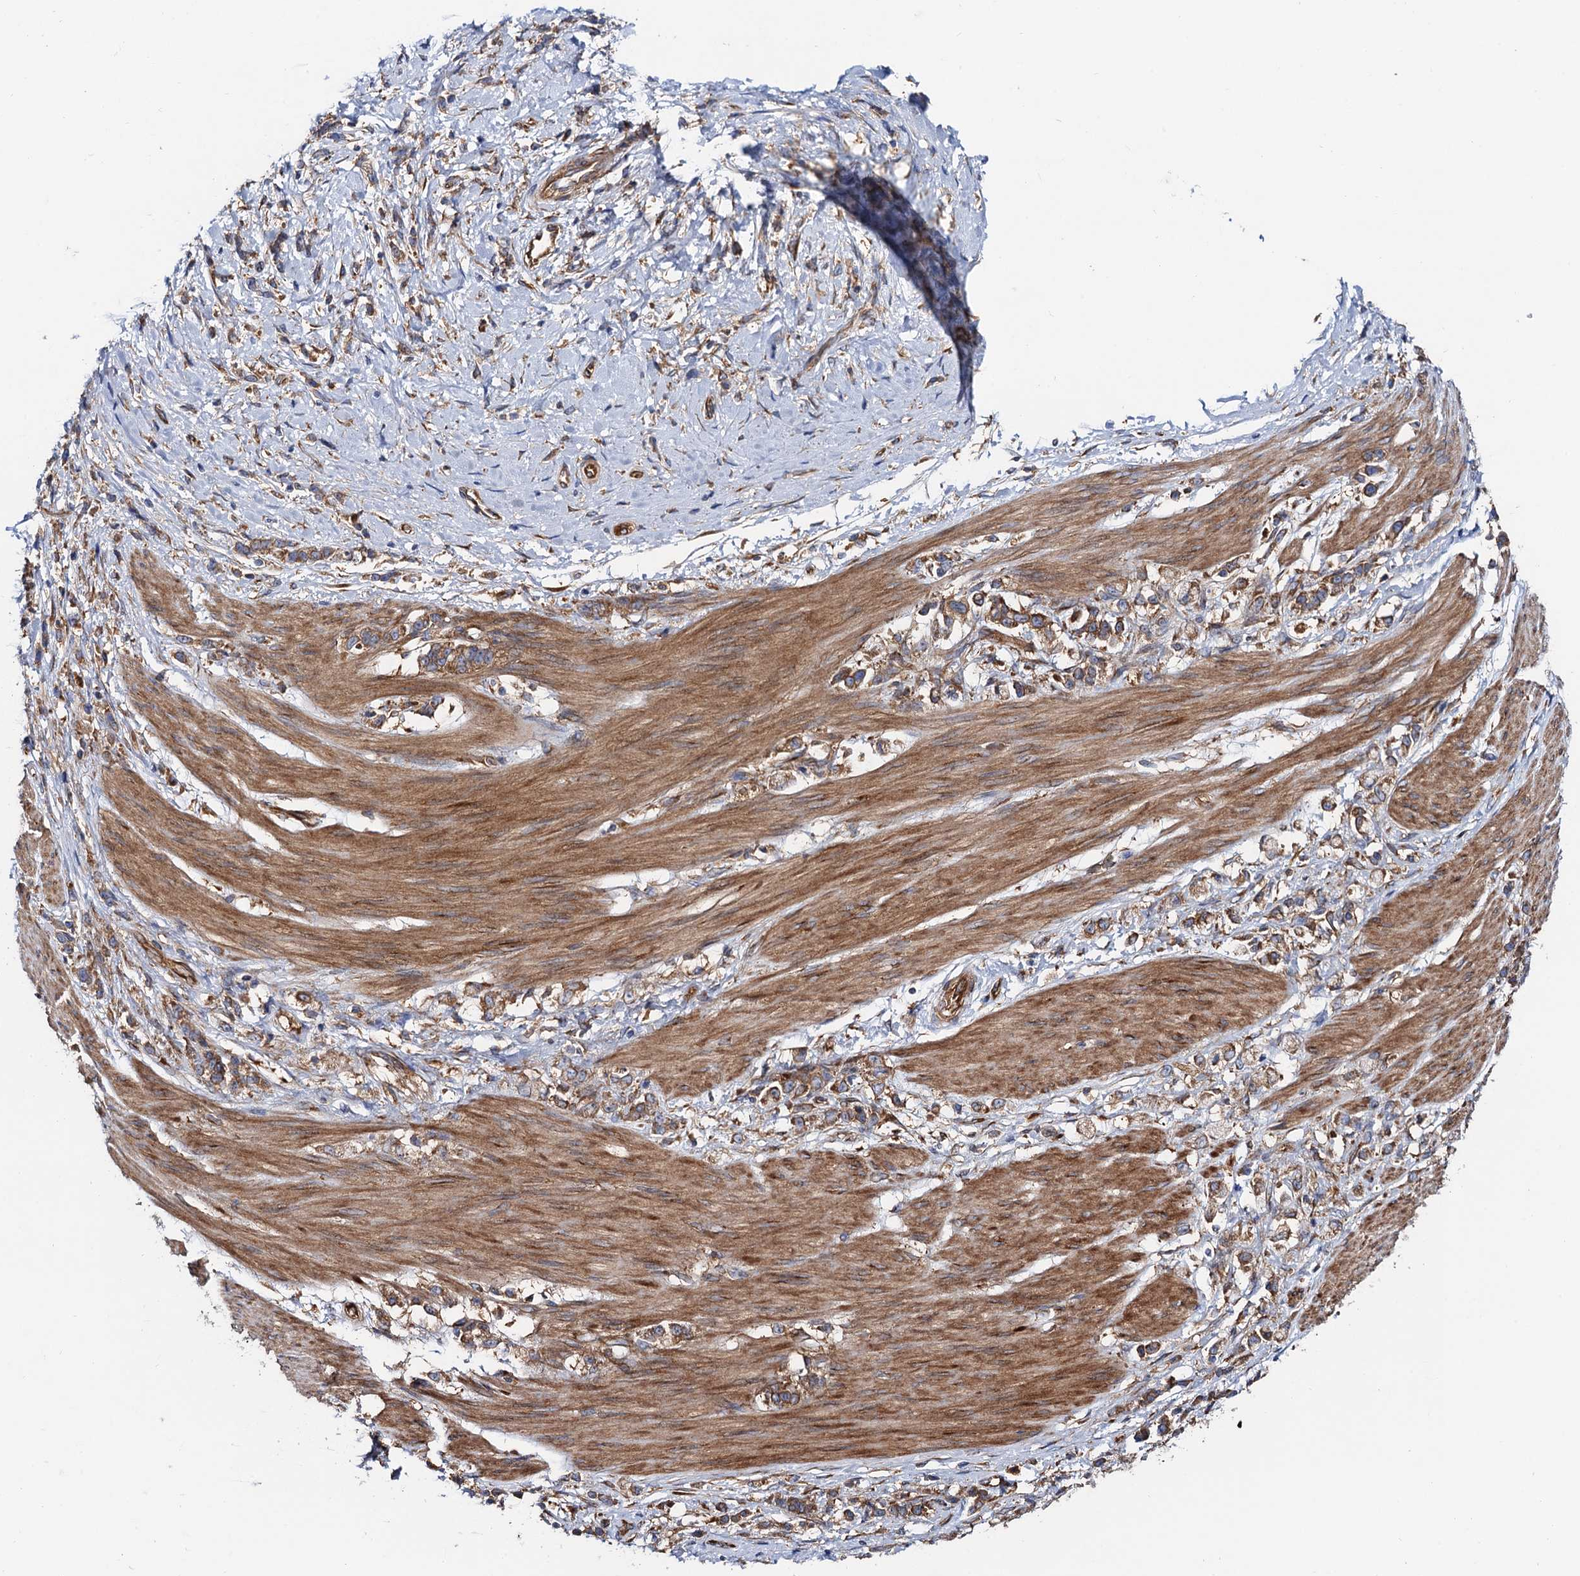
{"staining": {"intensity": "moderate", "quantity": ">75%", "location": "cytoplasmic/membranous"}, "tissue": "stomach cancer", "cell_type": "Tumor cells", "image_type": "cancer", "snomed": [{"axis": "morphology", "description": "Adenocarcinoma, NOS"}, {"axis": "topography", "description": "Stomach"}], "caption": "High-magnification brightfield microscopy of stomach cancer stained with DAB (brown) and counterstained with hematoxylin (blue). tumor cells exhibit moderate cytoplasmic/membranous expression is appreciated in approximately>75% of cells.", "gene": "MRPL48", "patient": {"sex": "female", "age": 60}}